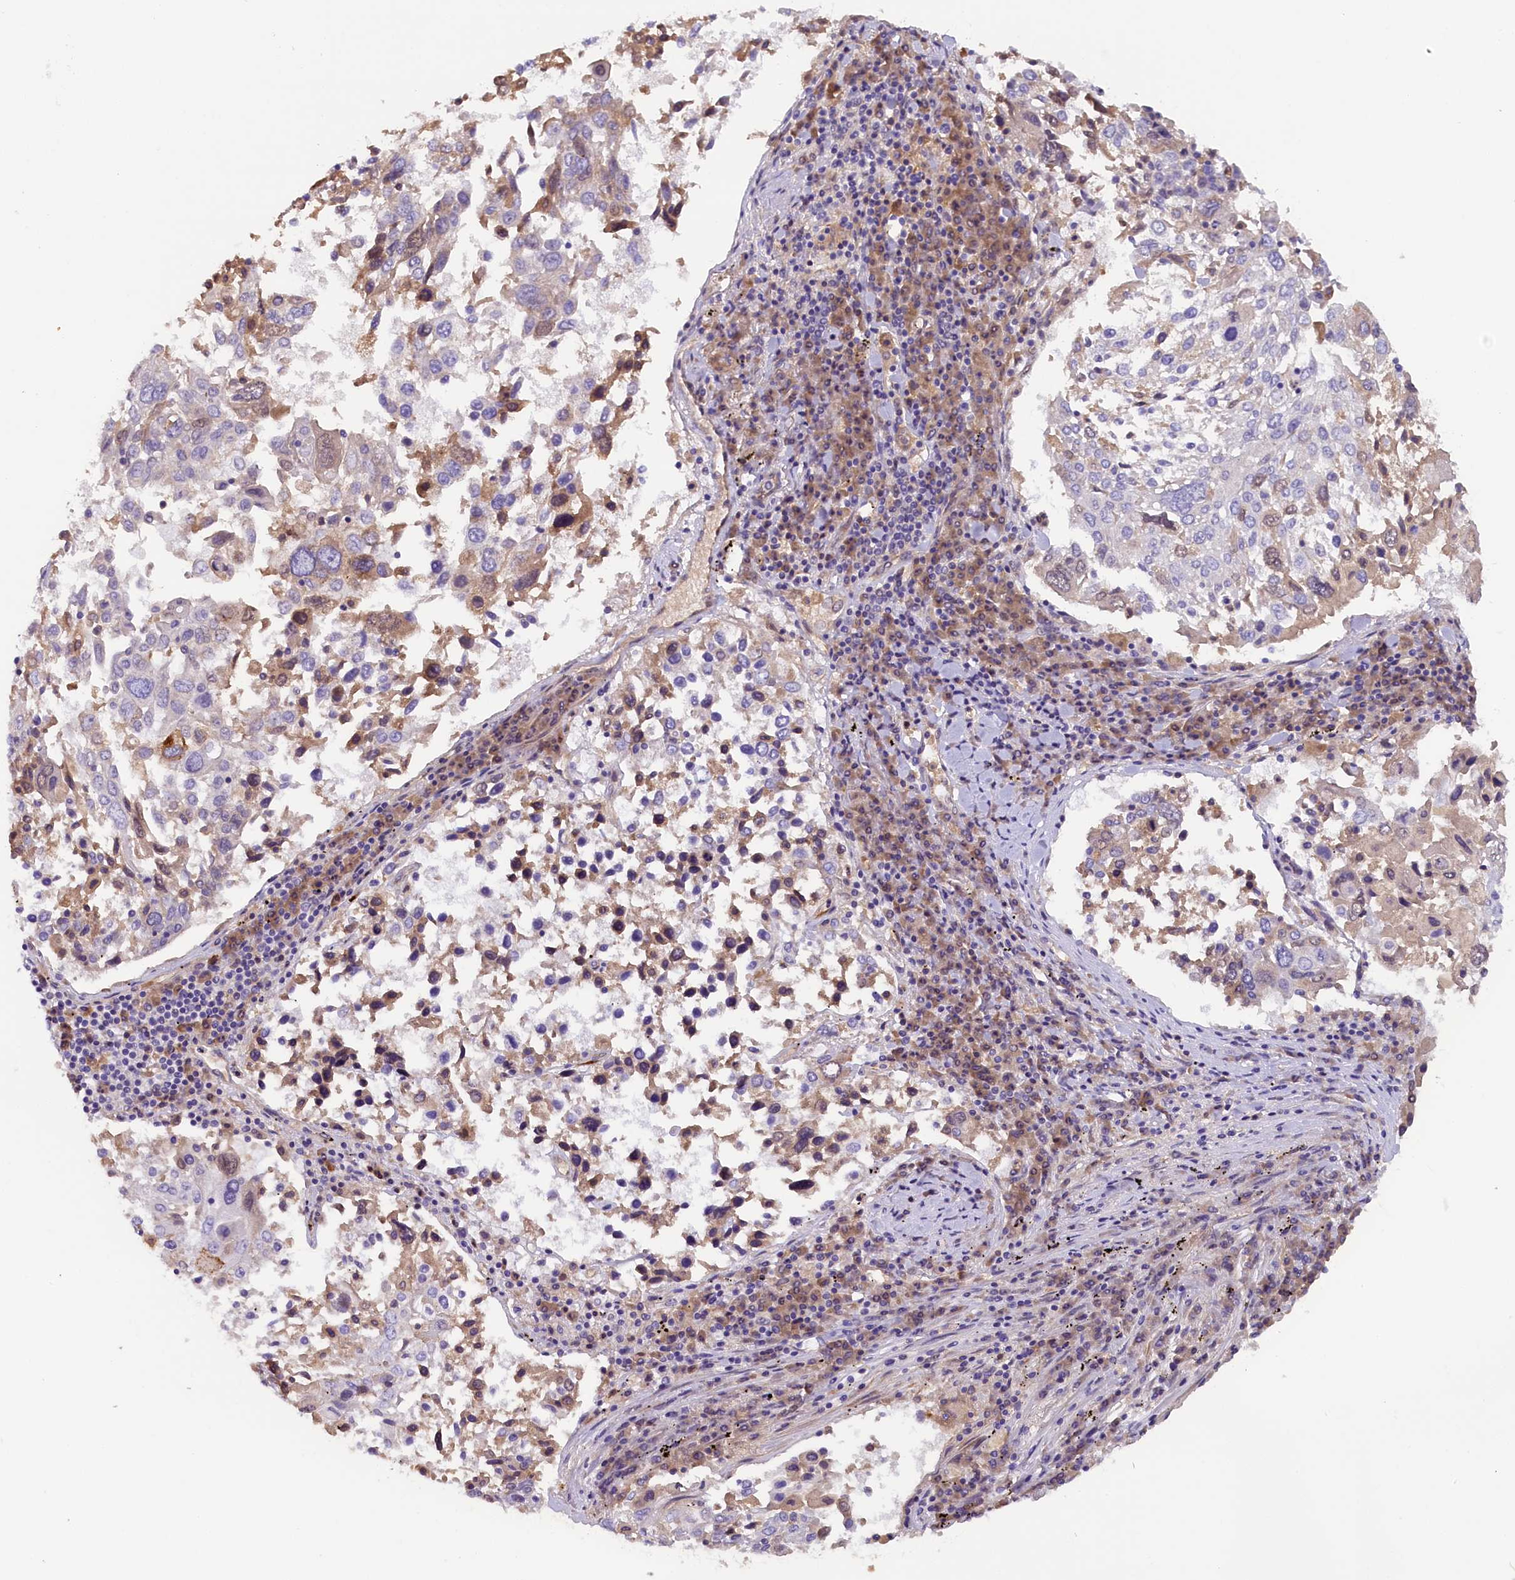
{"staining": {"intensity": "weak", "quantity": "<25%", "location": "nuclear"}, "tissue": "lung cancer", "cell_type": "Tumor cells", "image_type": "cancer", "snomed": [{"axis": "morphology", "description": "Squamous cell carcinoma, NOS"}, {"axis": "topography", "description": "Lung"}], "caption": "Immunohistochemical staining of human lung squamous cell carcinoma exhibits no significant positivity in tumor cells.", "gene": "CCDC32", "patient": {"sex": "male", "age": 65}}